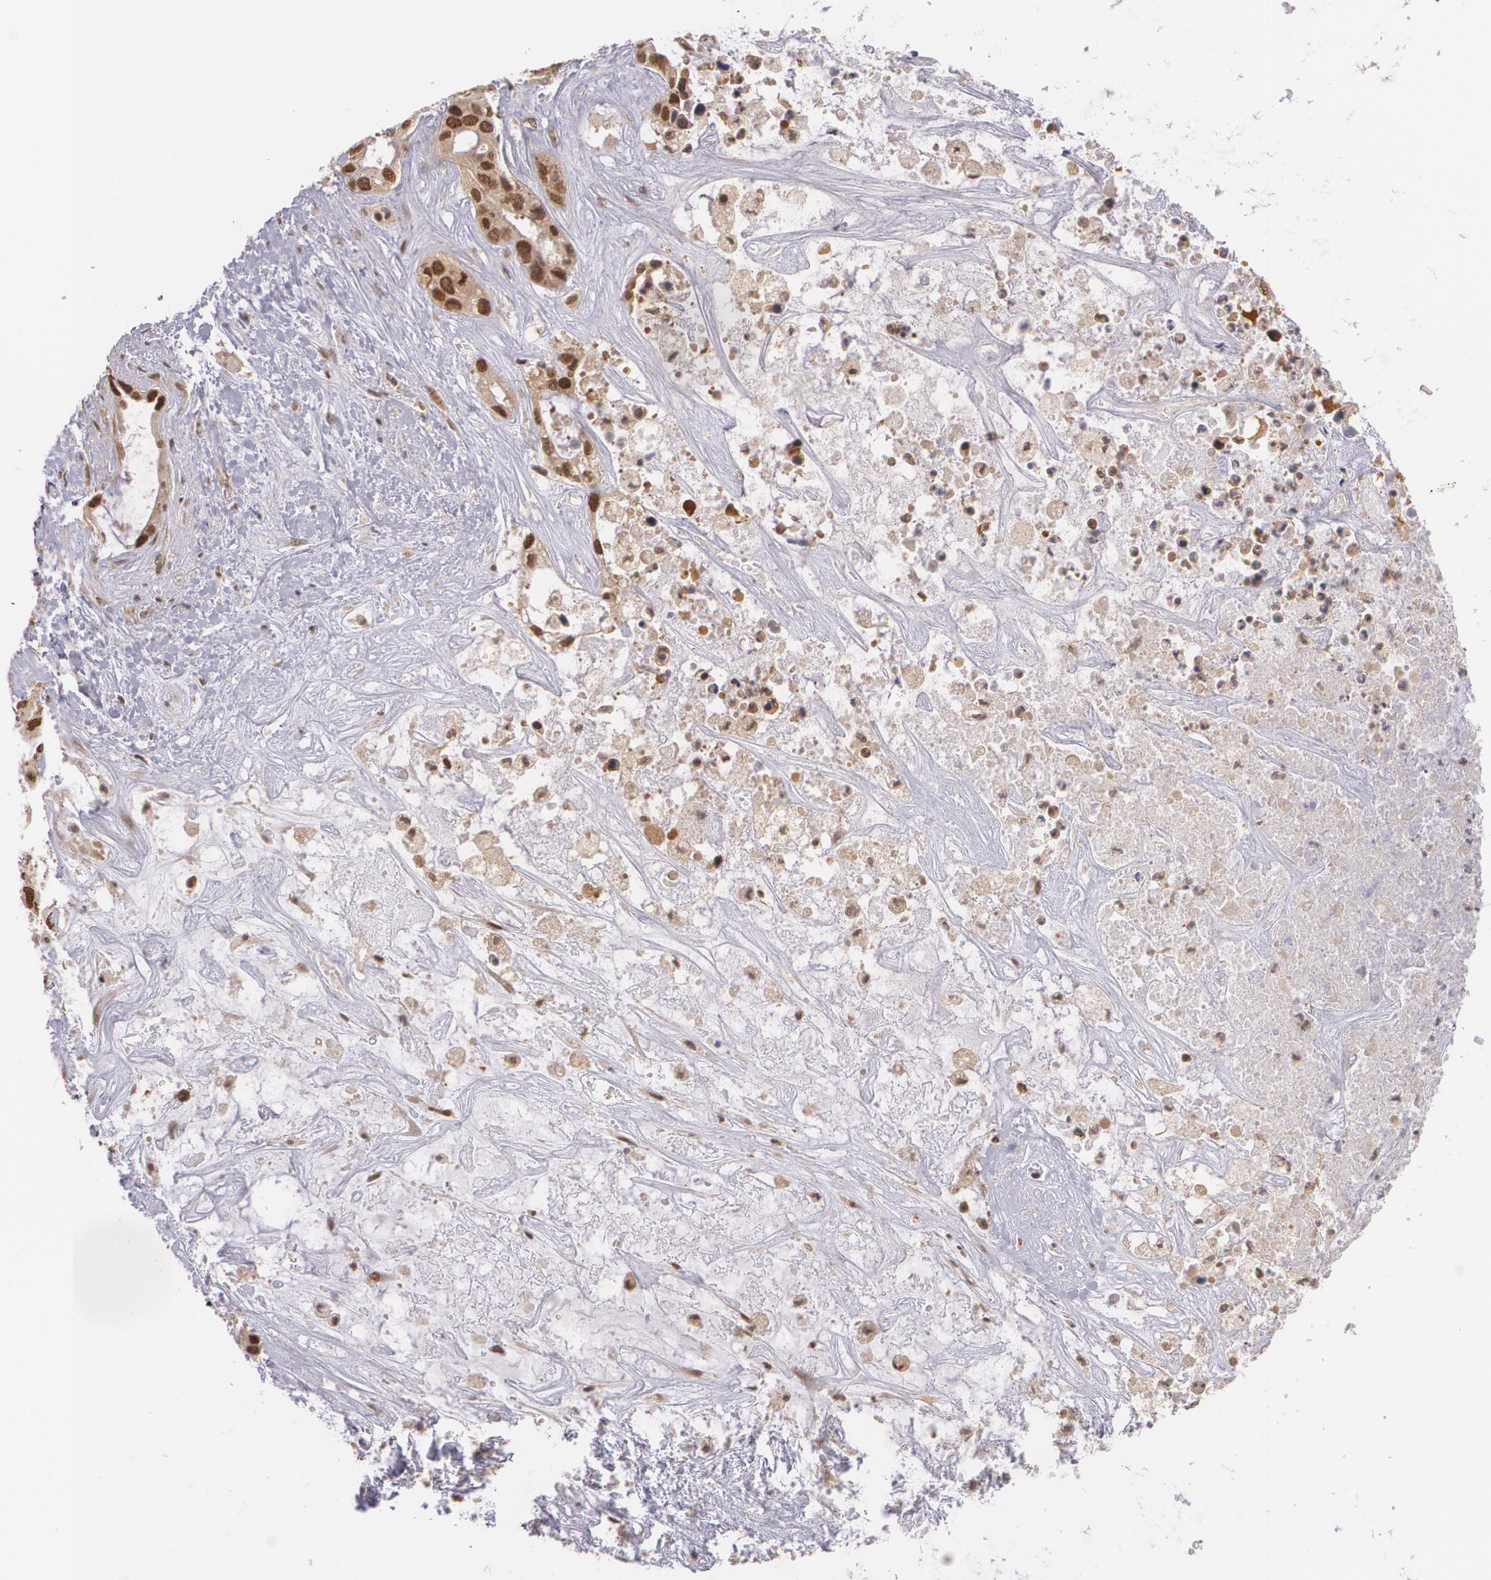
{"staining": {"intensity": "moderate", "quantity": "25%-75%", "location": "cytoplasmic/membranous,nuclear"}, "tissue": "liver cancer", "cell_type": "Tumor cells", "image_type": "cancer", "snomed": [{"axis": "morphology", "description": "Cholangiocarcinoma"}, {"axis": "topography", "description": "Liver"}], "caption": "Tumor cells display medium levels of moderate cytoplasmic/membranous and nuclear staining in approximately 25%-75% of cells in human liver cancer.", "gene": "CUL2", "patient": {"sex": "female", "age": 65}}